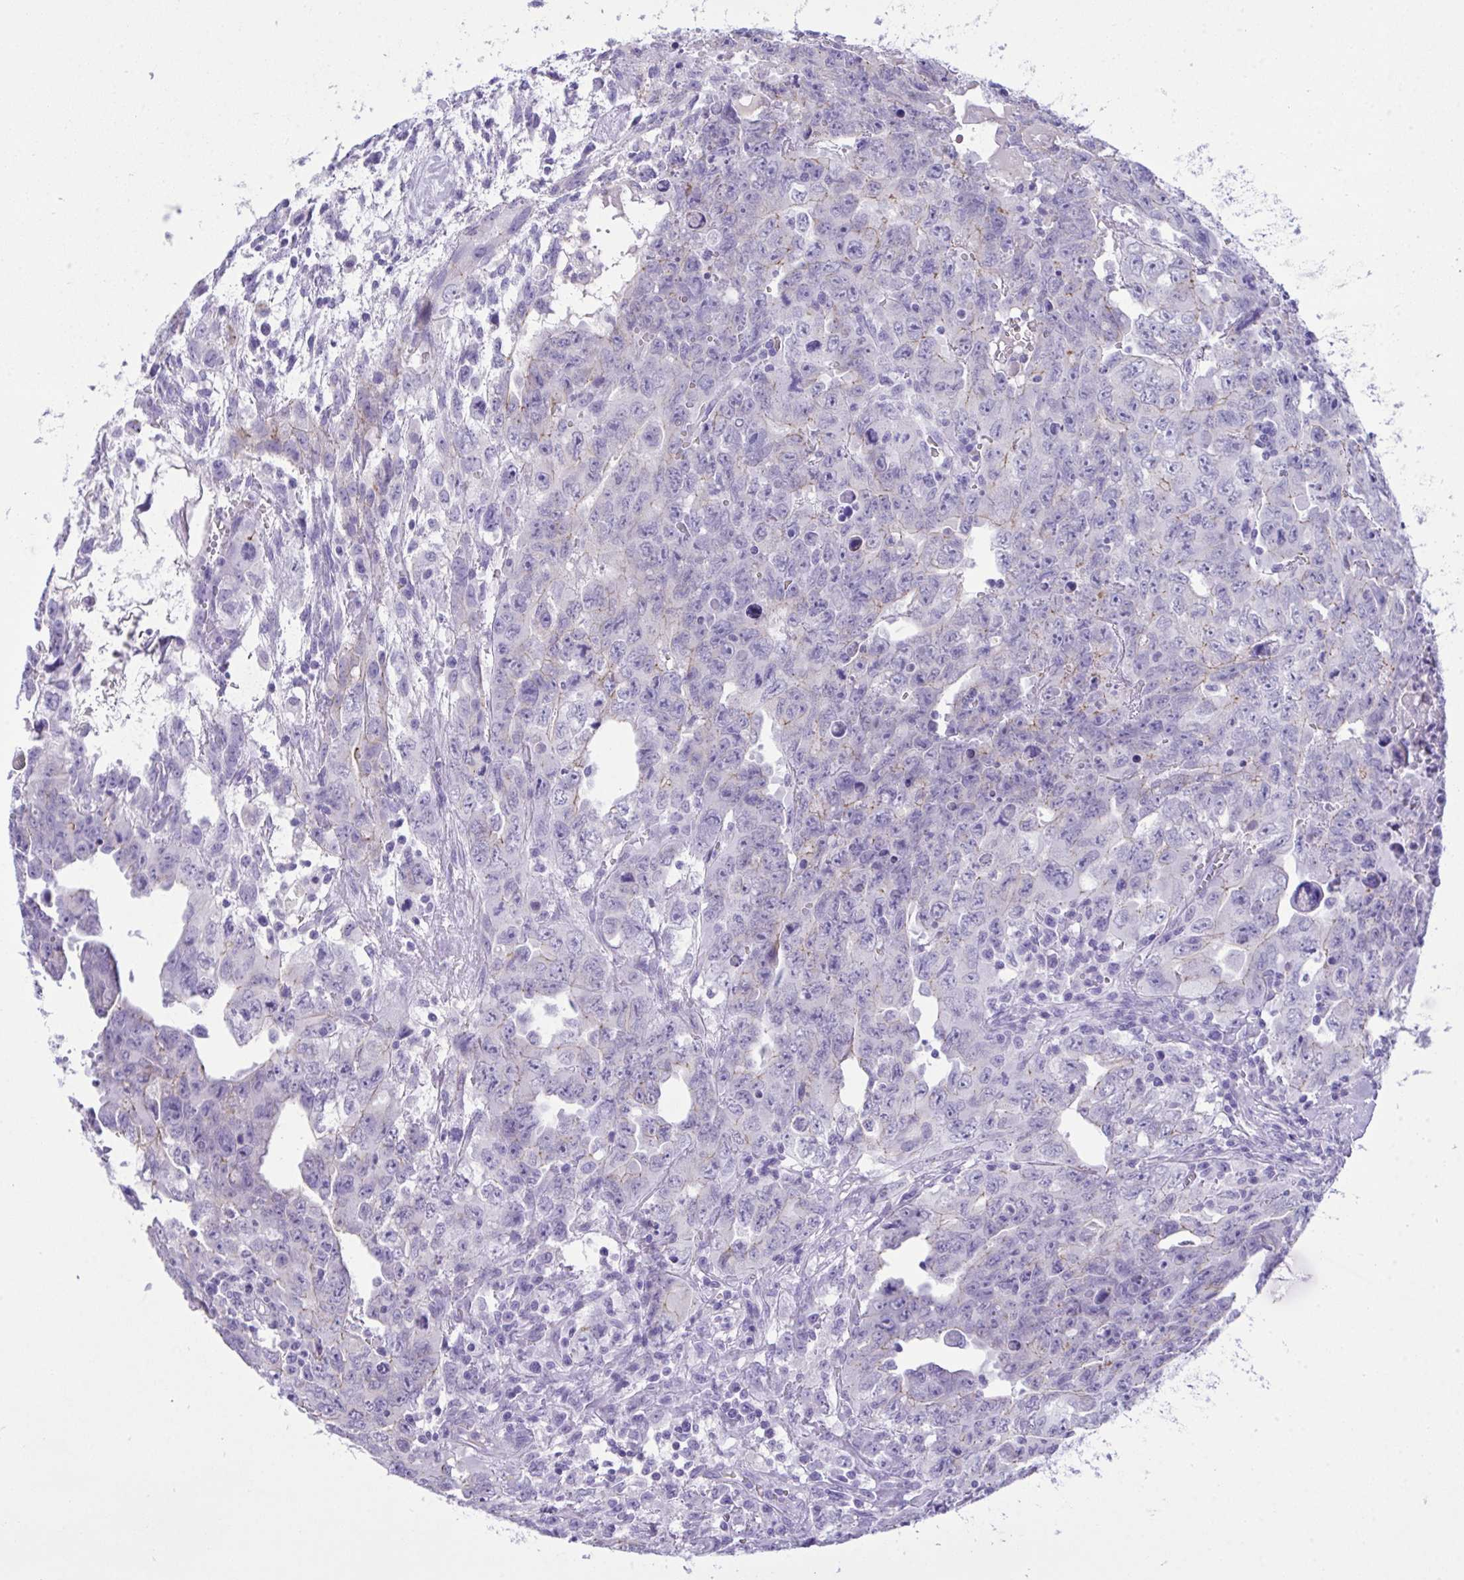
{"staining": {"intensity": "negative", "quantity": "none", "location": "none"}, "tissue": "testis cancer", "cell_type": "Tumor cells", "image_type": "cancer", "snomed": [{"axis": "morphology", "description": "Carcinoma, Embryonal, NOS"}, {"axis": "topography", "description": "Testis"}], "caption": "IHC image of human testis embryonal carcinoma stained for a protein (brown), which reveals no positivity in tumor cells.", "gene": "GLB1L2", "patient": {"sex": "male", "age": 24}}